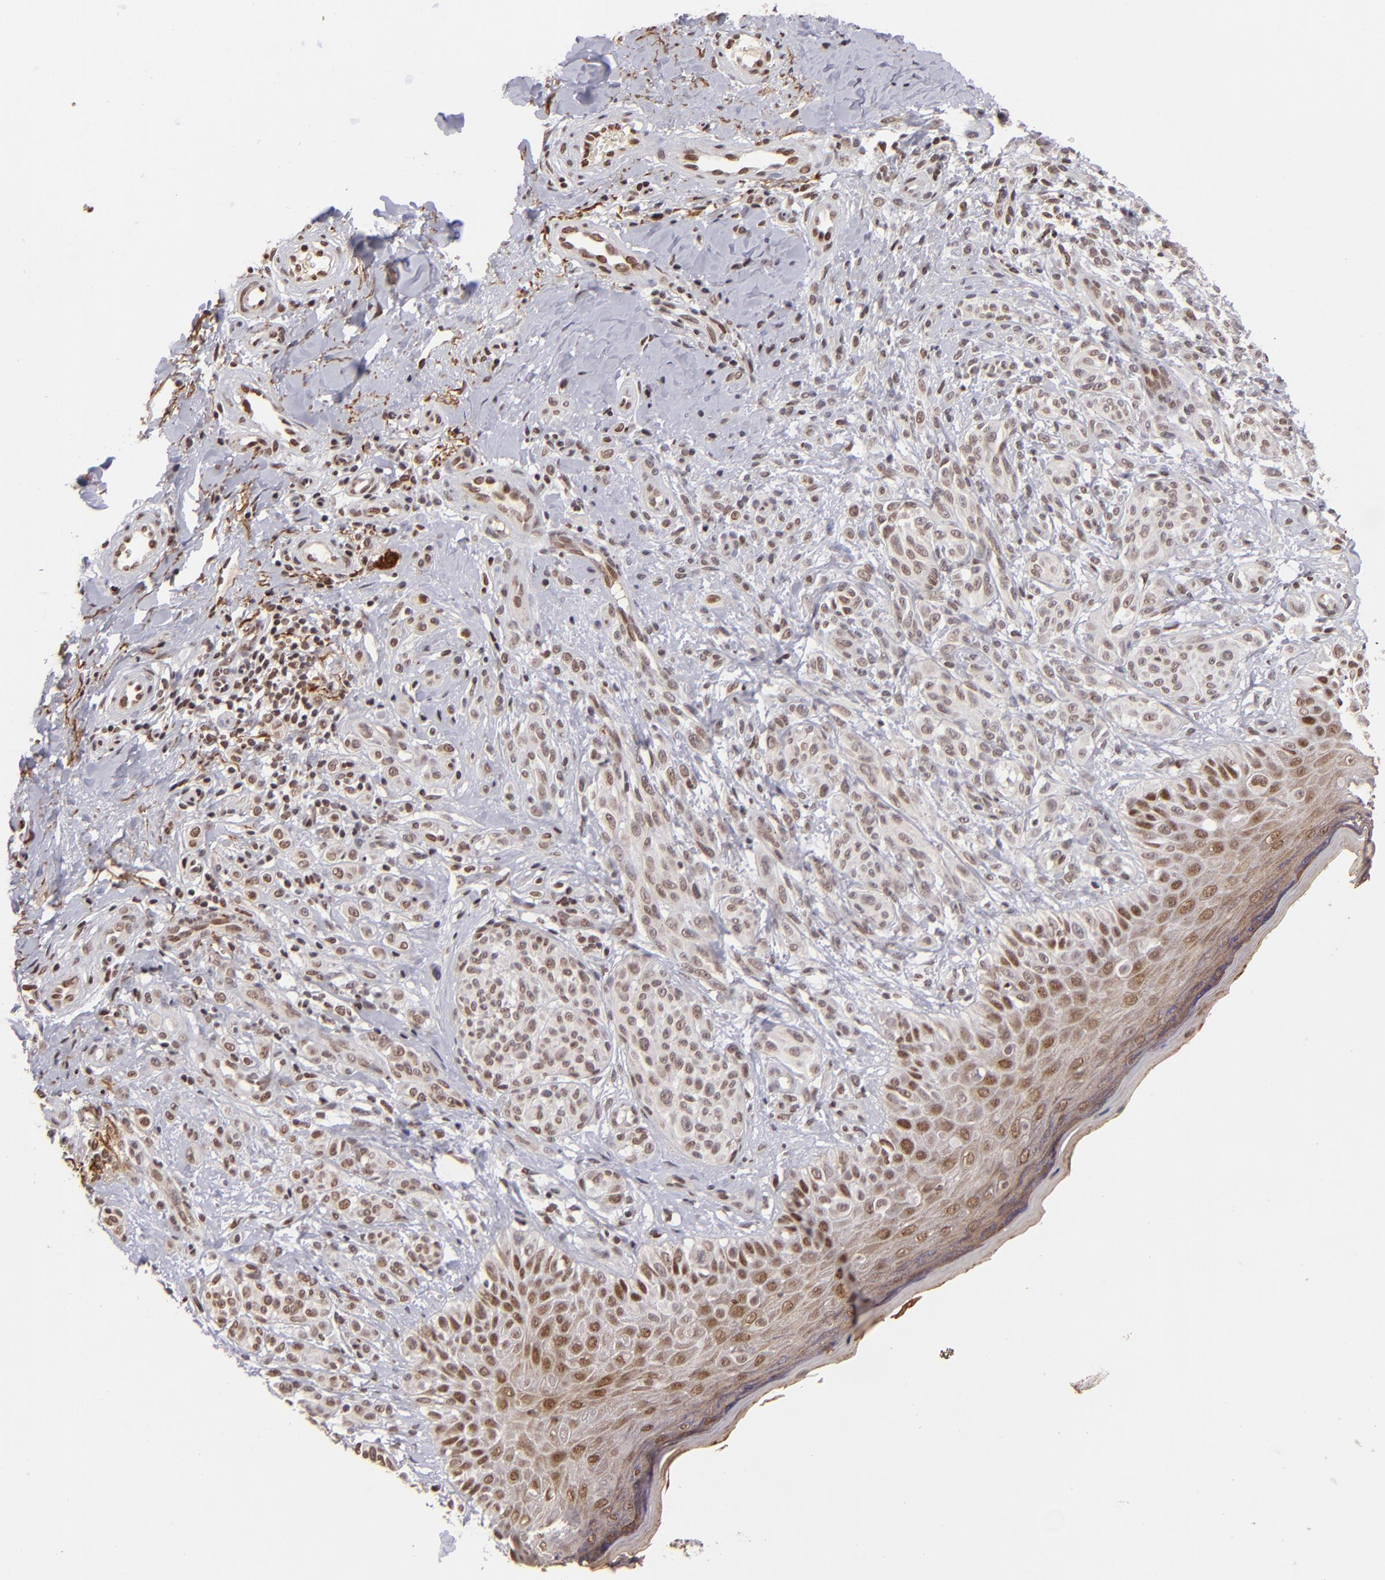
{"staining": {"intensity": "negative", "quantity": "none", "location": "none"}, "tissue": "melanoma", "cell_type": "Tumor cells", "image_type": "cancer", "snomed": [{"axis": "morphology", "description": "Malignant melanoma, NOS"}, {"axis": "topography", "description": "Skin"}], "caption": "Tumor cells show no significant protein expression in malignant melanoma. Brightfield microscopy of immunohistochemistry stained with DAB (brown) and hematoxylin (blue), captured at high magnification.", "gene": "RXRG", "patient": {"sex": "male", "age": 57}}